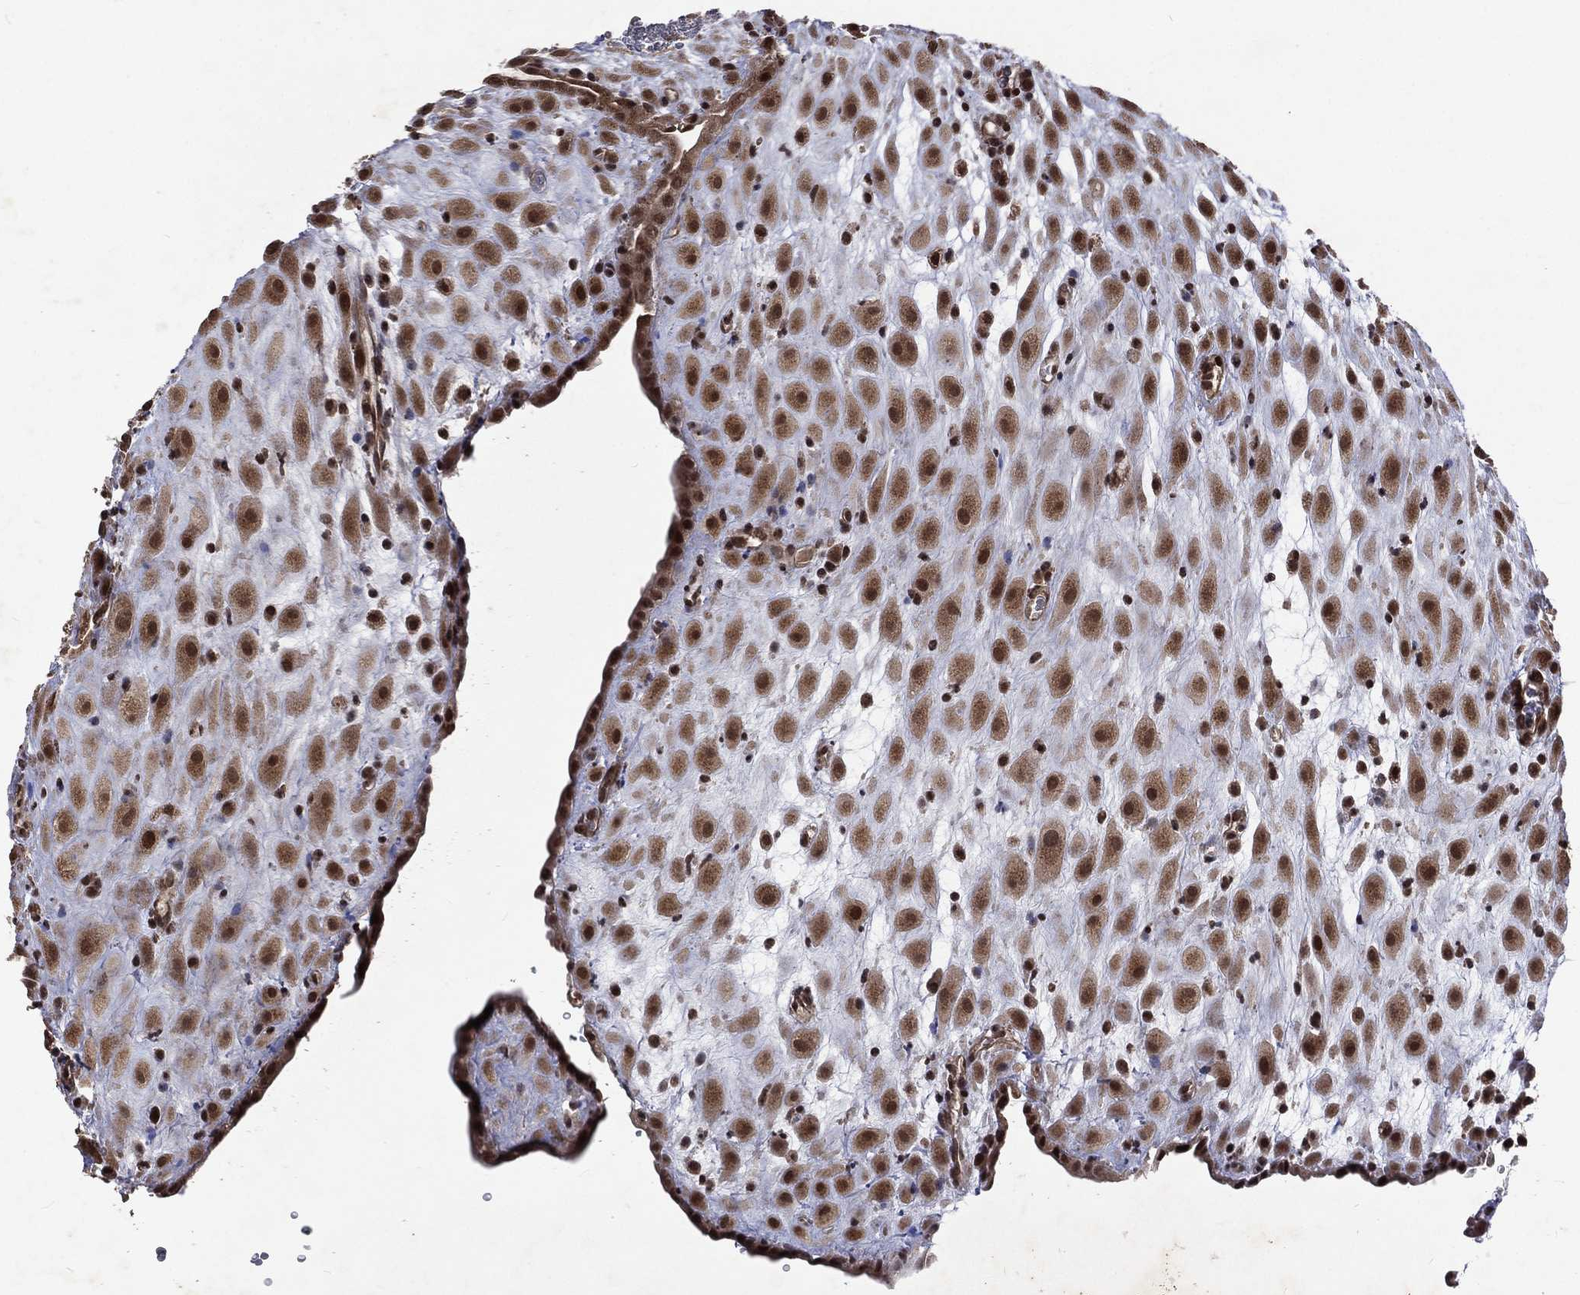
{"staining": {"intensity": "moderate", "quantity": ">75%", "location": "cytoplasmic/membranous,nuclear"}, "tissue": "placenta", "cell_type": "Decidual cells", "image_type": "normal", "snomed": [{"axis": "morphology", "description": "Normal tissue, NOS"}, {"axis": "topography", "description": "Placenta"}], "caption": "A high-resolution micrograph shows immunohistochemistry staining of unremarkable placenta, which reveals moderate cytoplasmic/membranous,nuclear staining in approximately >75% of decidual cells. (Stains: DAB (3,3'-diaminobenzidine) in brown, nuclei in blue, Microscopy: brightfield microscopy at high magnification).", "gene": "DMAP1", "patient": {"sex": "female", "age": 19}}